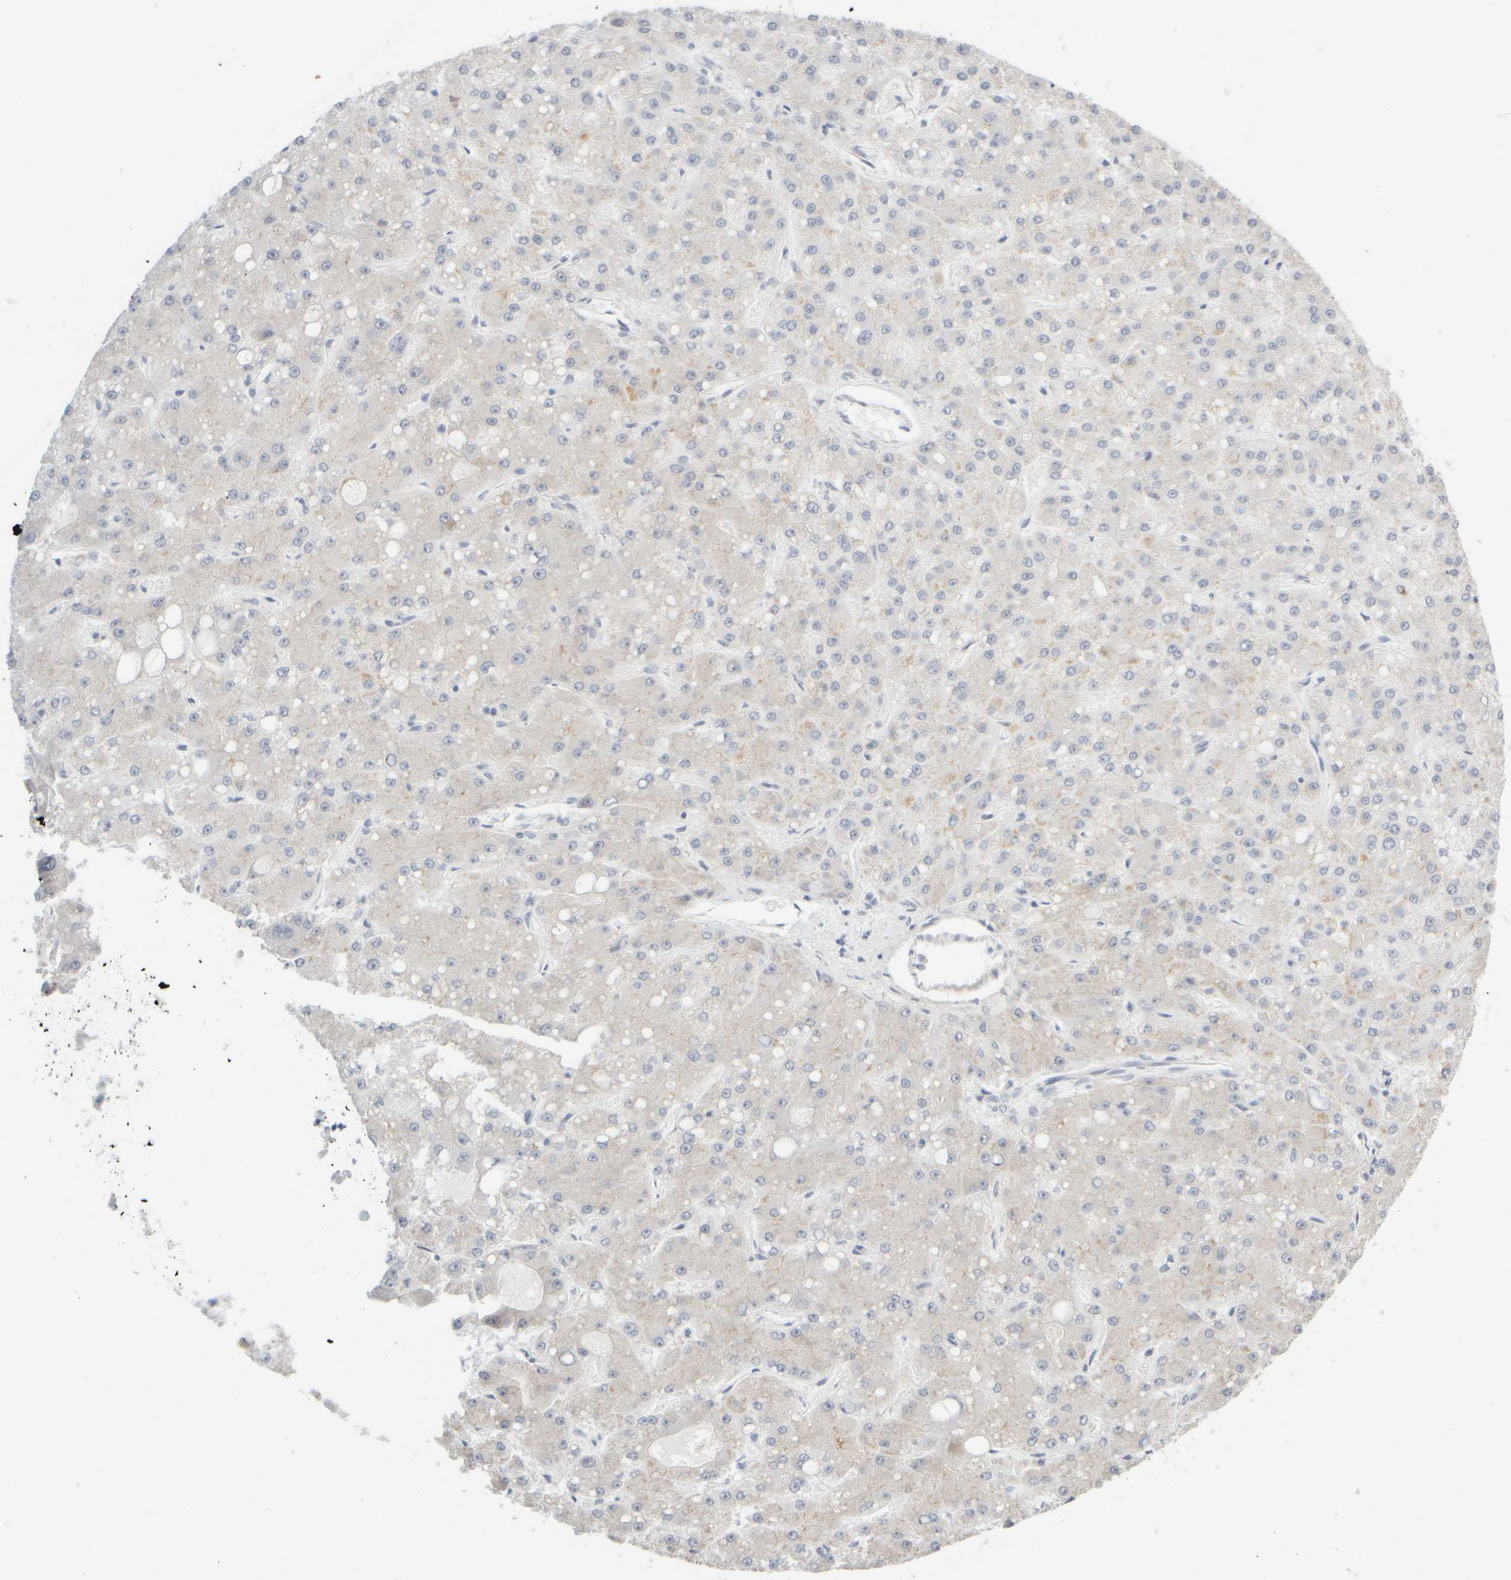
{"staining": {"intensity": "negative", "quantity": "none", "location": "none"}, "tissue": "liver cancer", "cell_type": "Tumor cells", "image_type": "cancer", "snomed": [{"axis": "morphology", "description": "Carcinoma, Hepatocellular, NOS"}, {"axis": "topography", "description": "Liver"}], "caption": "IHC of human hepatocellular carcinoma (liver) demonstrates no expression in tumor cells.", "gene": "GOPC", "patient": {"sex": "male", "age": 67}}